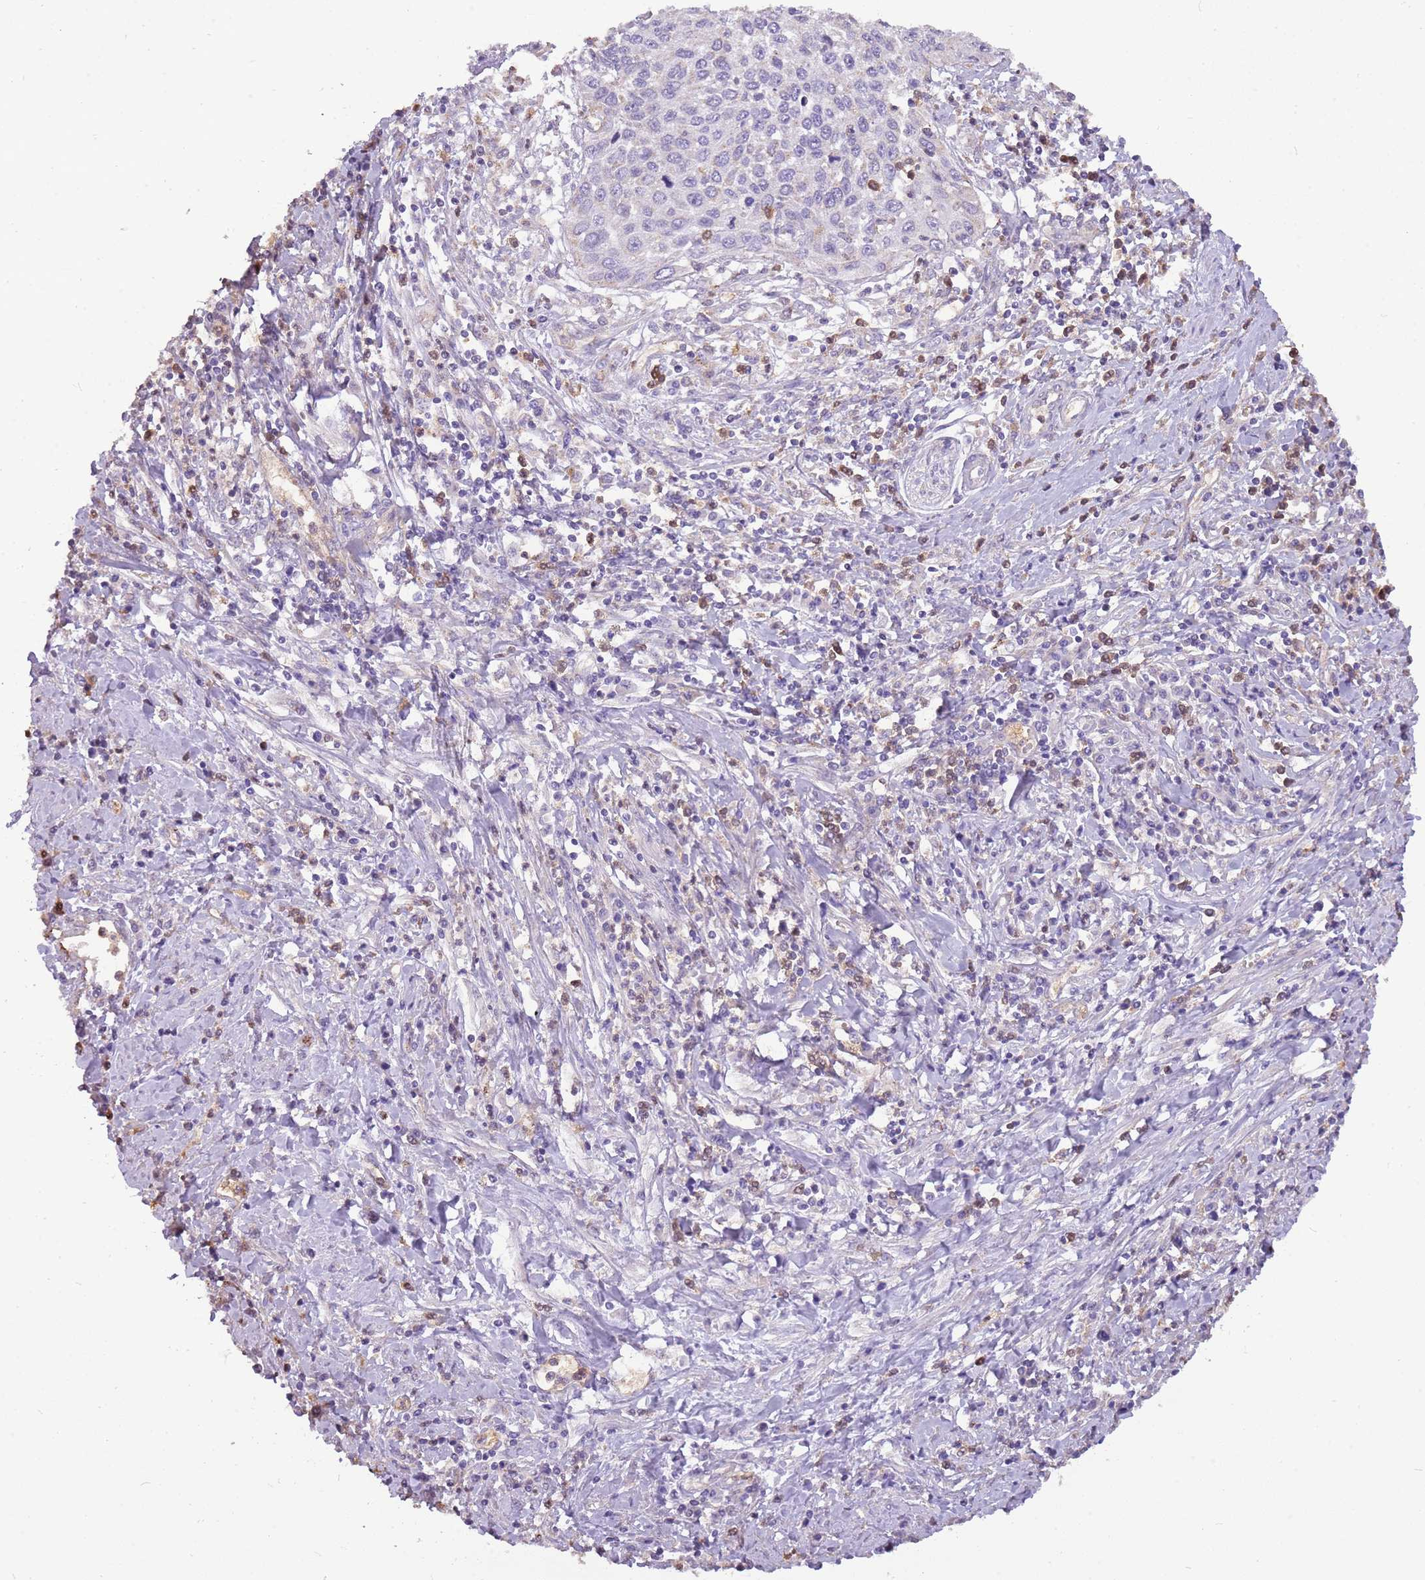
{"staining": {"intensity": "negative", "quantity": "none", "location": "none"}, "tissue": "cervical cancer", "cell_type": "Tumor cells", "image_type": "cancer", "snomed": [{"axis": "morphology", "description": "Squamous cell carcinoma, NOS"}, {"axis": "topography", "description": "Cervix"}], "caption": "Cervical cancer stained for a protein using immunohistochemistry (IHC) exhibits no positivity tumor cells.", "gene": "PCNX1", "patient": {"sex": "female", "age": 32}}